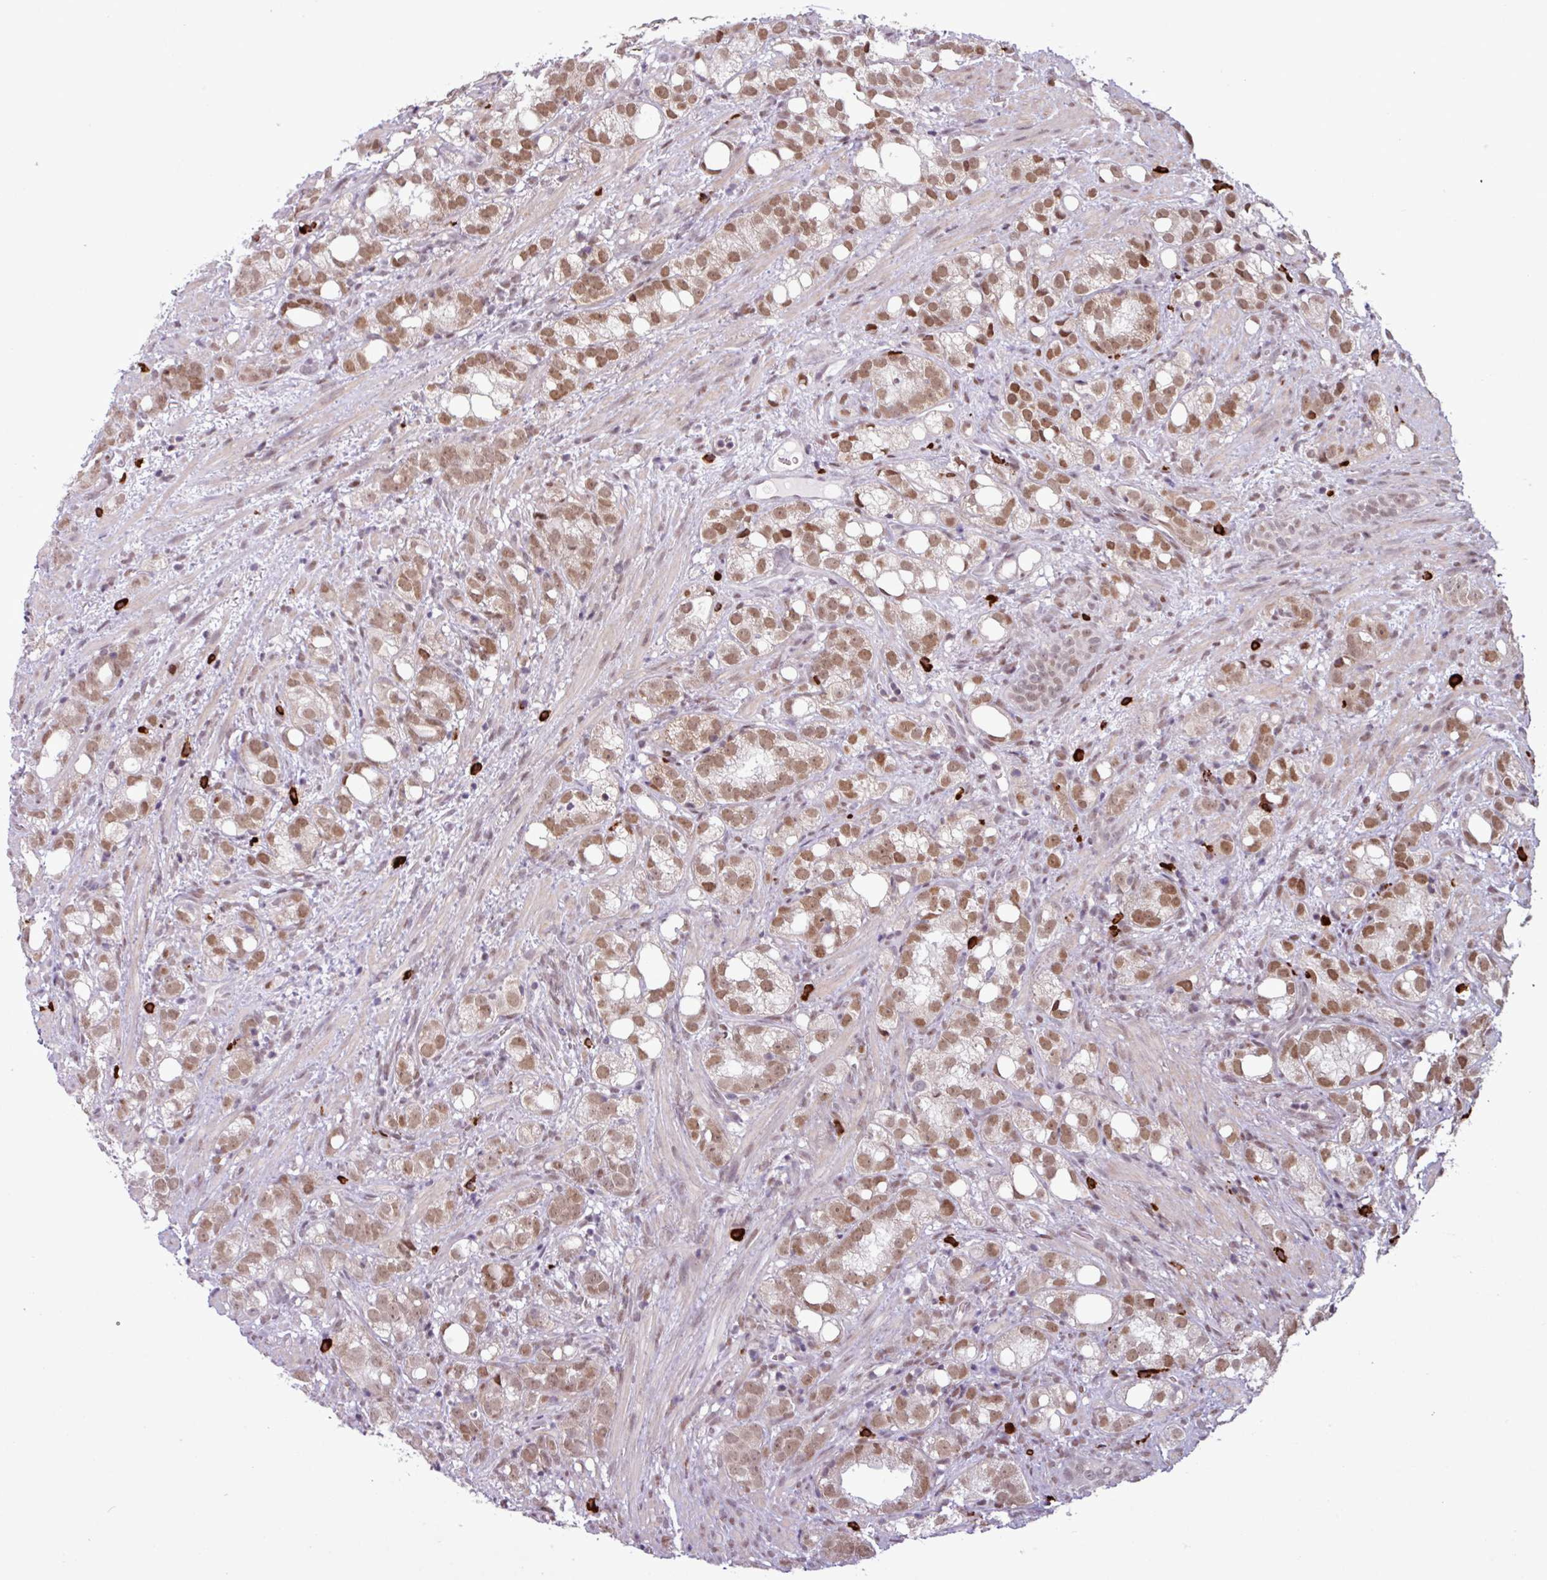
{"staining": {"intensity": "moderate", "quantity": ">75%", "location": "nuclear"}, "tissue": "prostate cancer", "cell_type": "Tumor cells", "image_type": "cancer", "snomed": [{"axis": "morphology", "description": "Adenocarcinoma, High grade"}, {"axis": "topography", "description": "Prostate"}], "caption": "Protein expression by immunohistochemistry (IHC) demonstrates moderate nuclear staining in about >75% of tumor cells in high-grade adenocarcinoma (prostate).", "gene": "NOTCH2", "patient": {"sex": "male", "age": 82}}